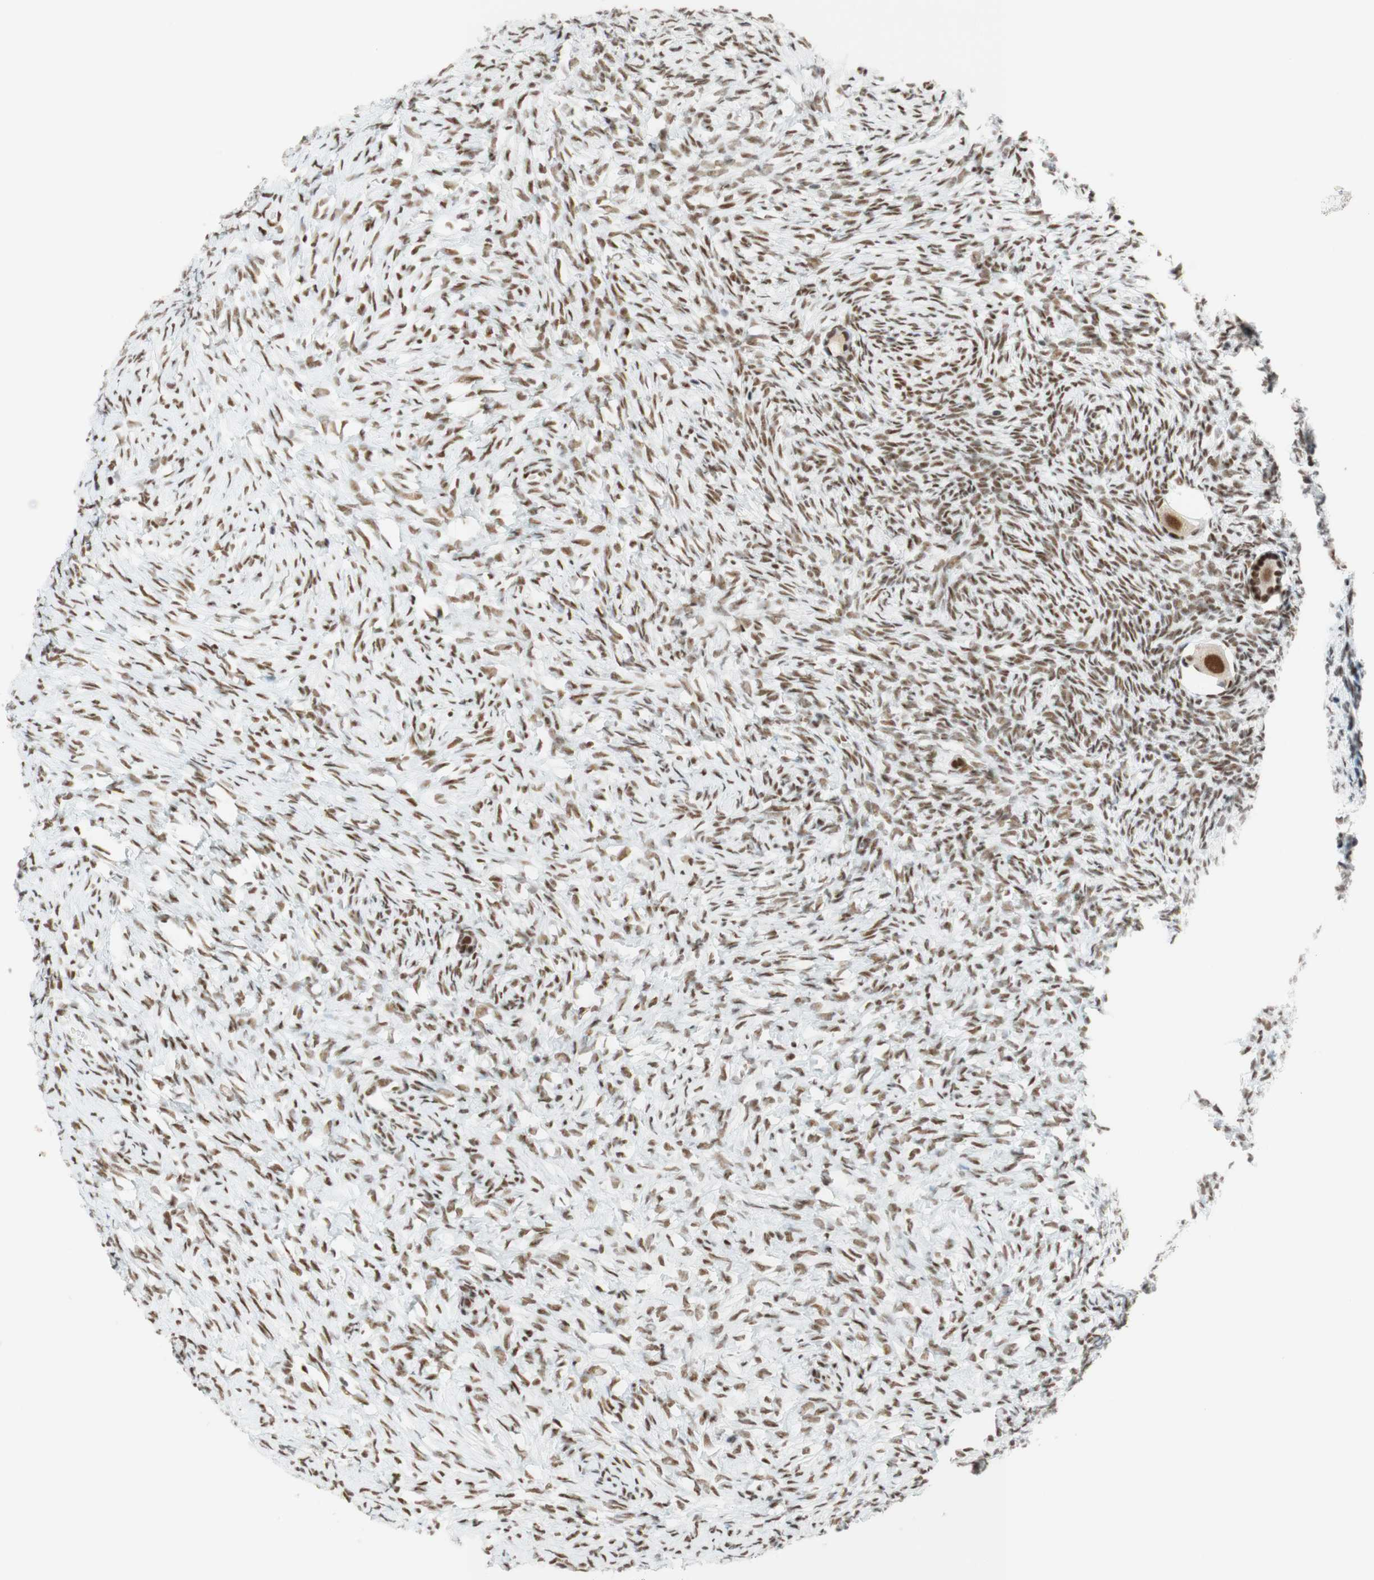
{"staining": {"intensity": "strong", "quantity": ">75%", "location": "nuclear"}, "tissue": "ovary", "cell_type": "Follicle cells", "image_type": "normal", "snomed": [{"axis": "morphology", "description": "Normal tissue, NOS"}, {"axis": "topography", "description": "Ovary"}], "caption": "The image reveals a brown stain indicating the presence of a protein in the nuclear of follicle cells in ovary. Using DAB (3,3'-diaminobenzidine) (brown) and hematoxylin (blue) stains, captured at high magnification using brightfield microscopy.", "gene": "RNF20", "patient": {"sex": "female", "age": 35}}